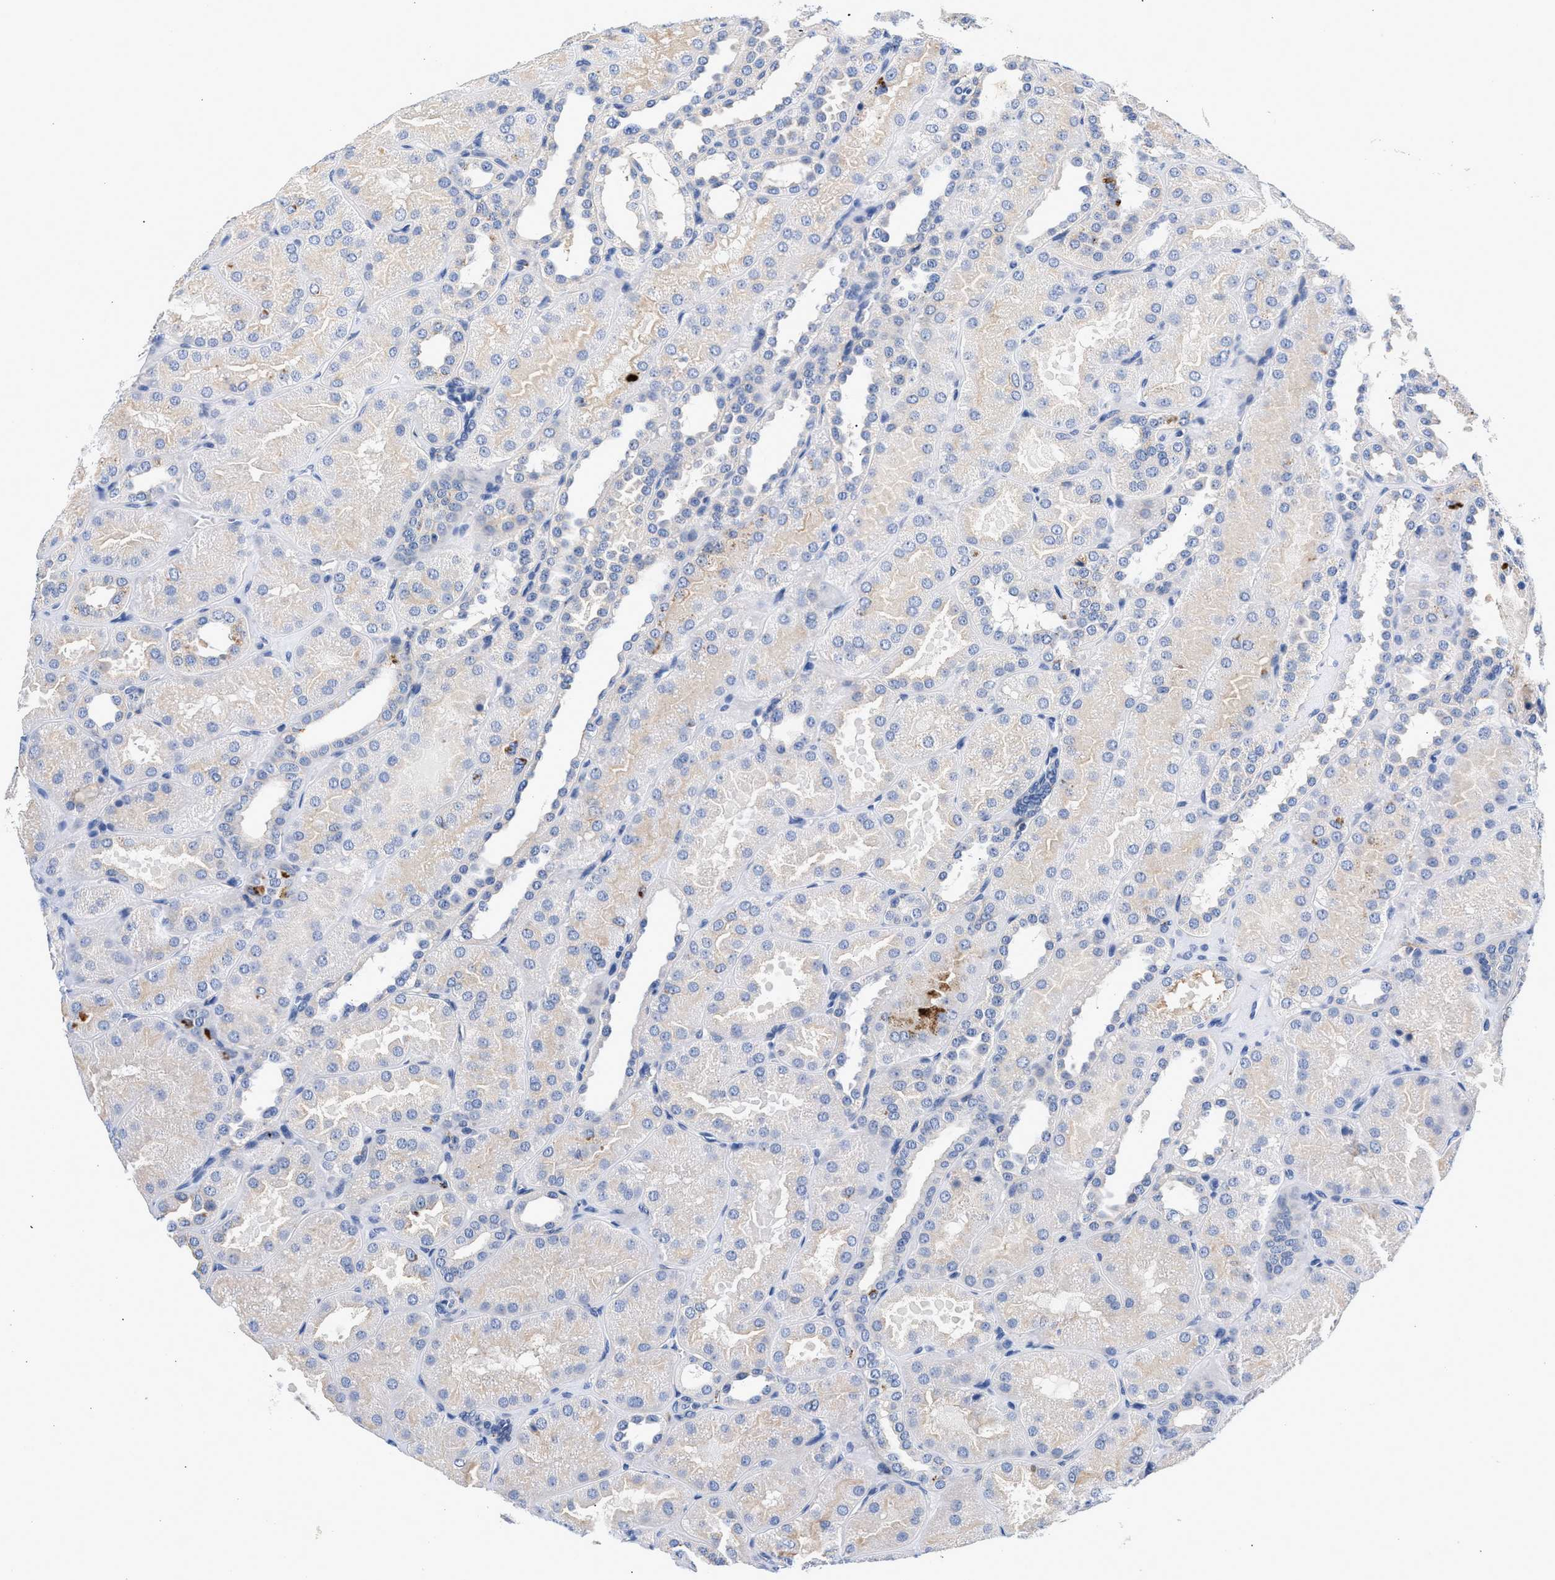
{"staining": {"intensity": "negative", "quantity": "none", "location": "none"}, "tissue": "kidney", "cell_type": "Cells in glomeruli", "image_type": "normal", "snomed": [{"axis": "morphology", "description": "Normal tissue, NOS"}, {"axis": "topography", "description": "Kidney"}], "caption": "Image shows no protein expression in cells in glomeruli of benign kidney. (DAB immunohistochemistry, high magnification).", "gene": "GNAI3", "patient": {"sex": "male", "age": 28}}